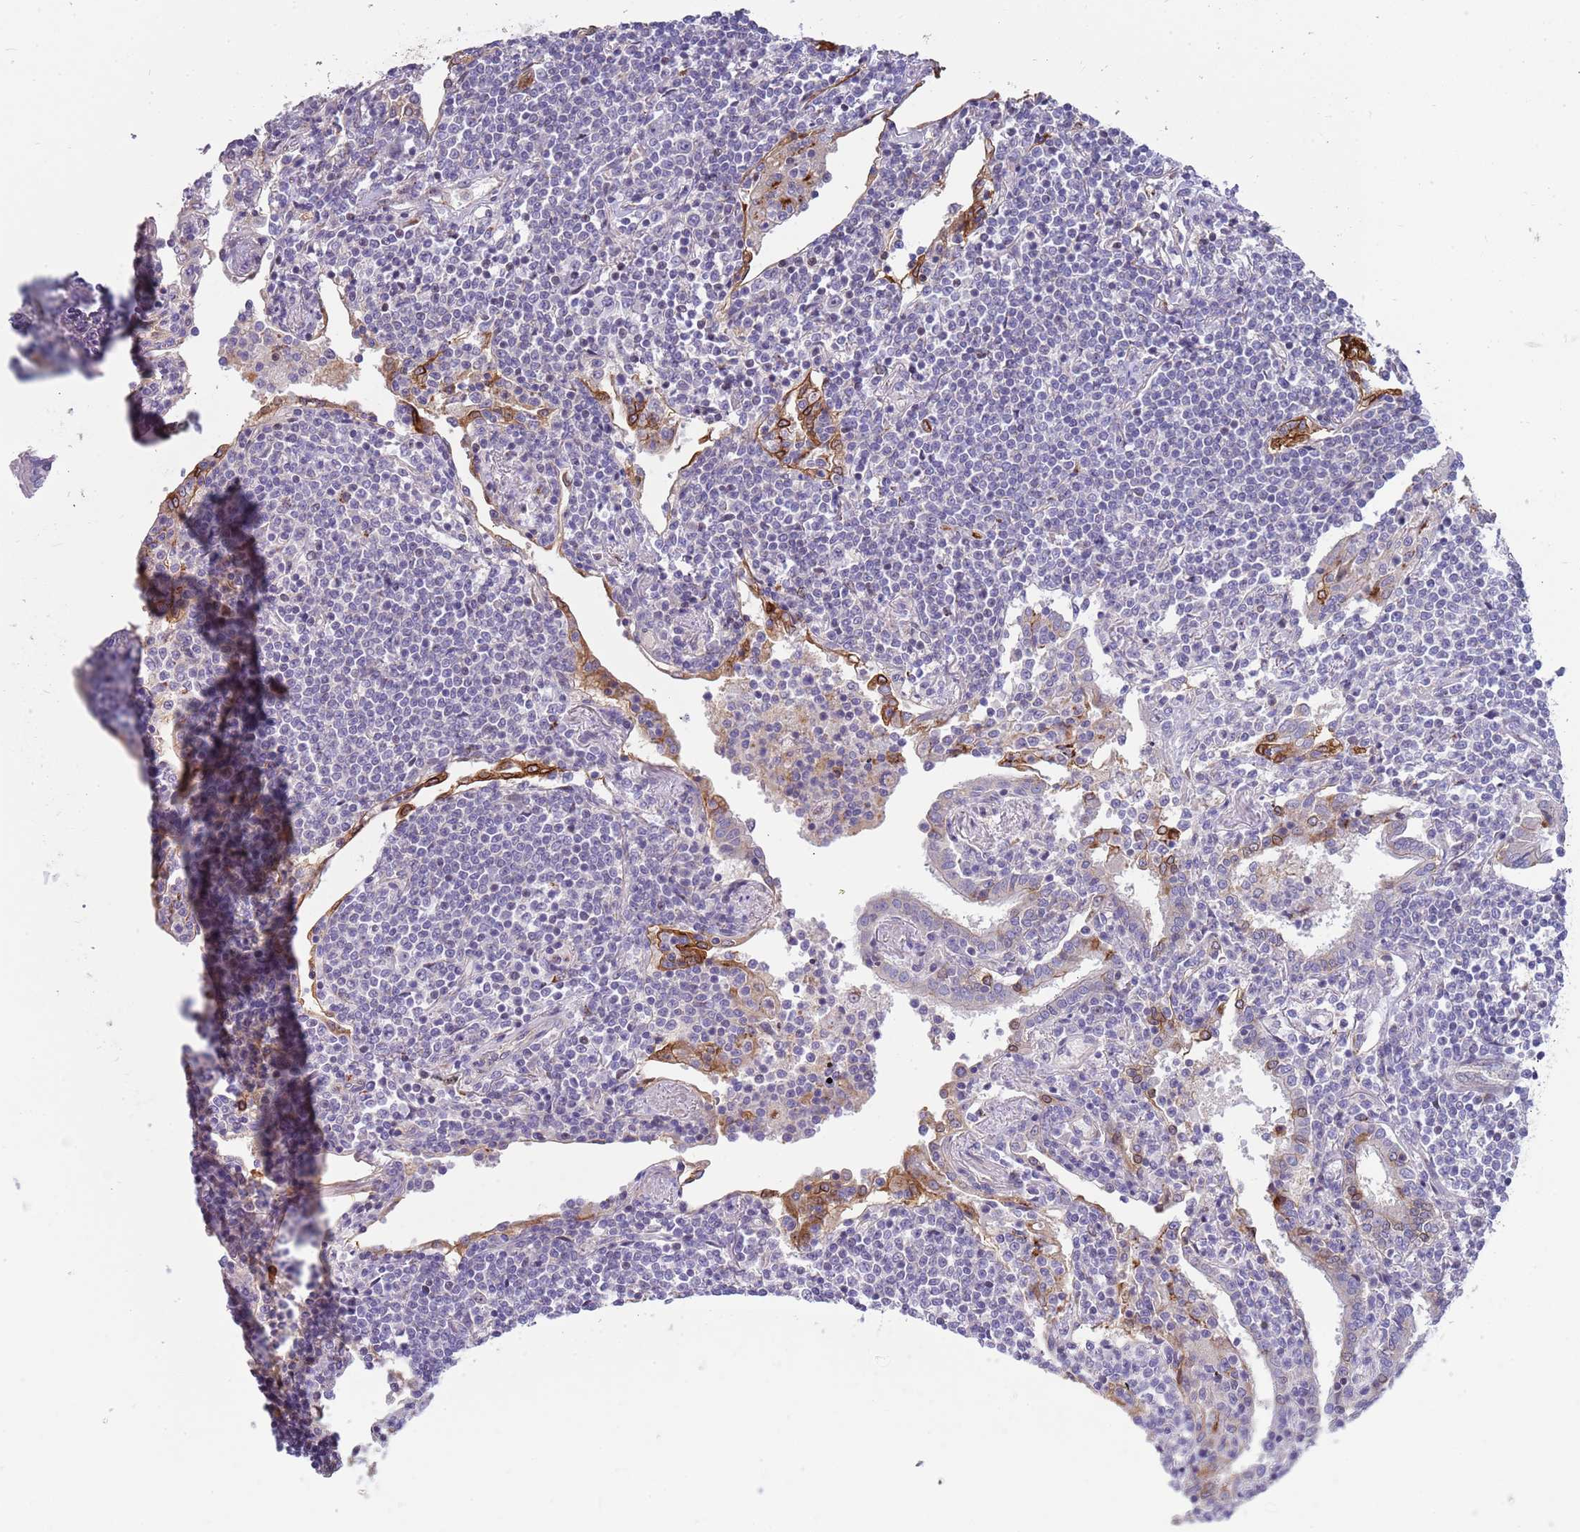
{"staining": {"intensity": "negative", "quantity": "none", "location": "none"}, "tissue": "lymphoma", "cell_type": "Tumor cells", "image_type": "cancer", "snomed": [{"axis": "morphology", "description": "Malignant lymphoma, non-Hodgkin's type, Low grade"}, {"axis": "topography", "description": "Lung"}], "caption": "The immunohistochemistry (IHC) image has no significant expression in tumor cells of low-grade malignant lymphoma, non-Hodgkin's type tissue.", "gene": "ITGB6", "patient": {"sex": "female", "age": 71}}